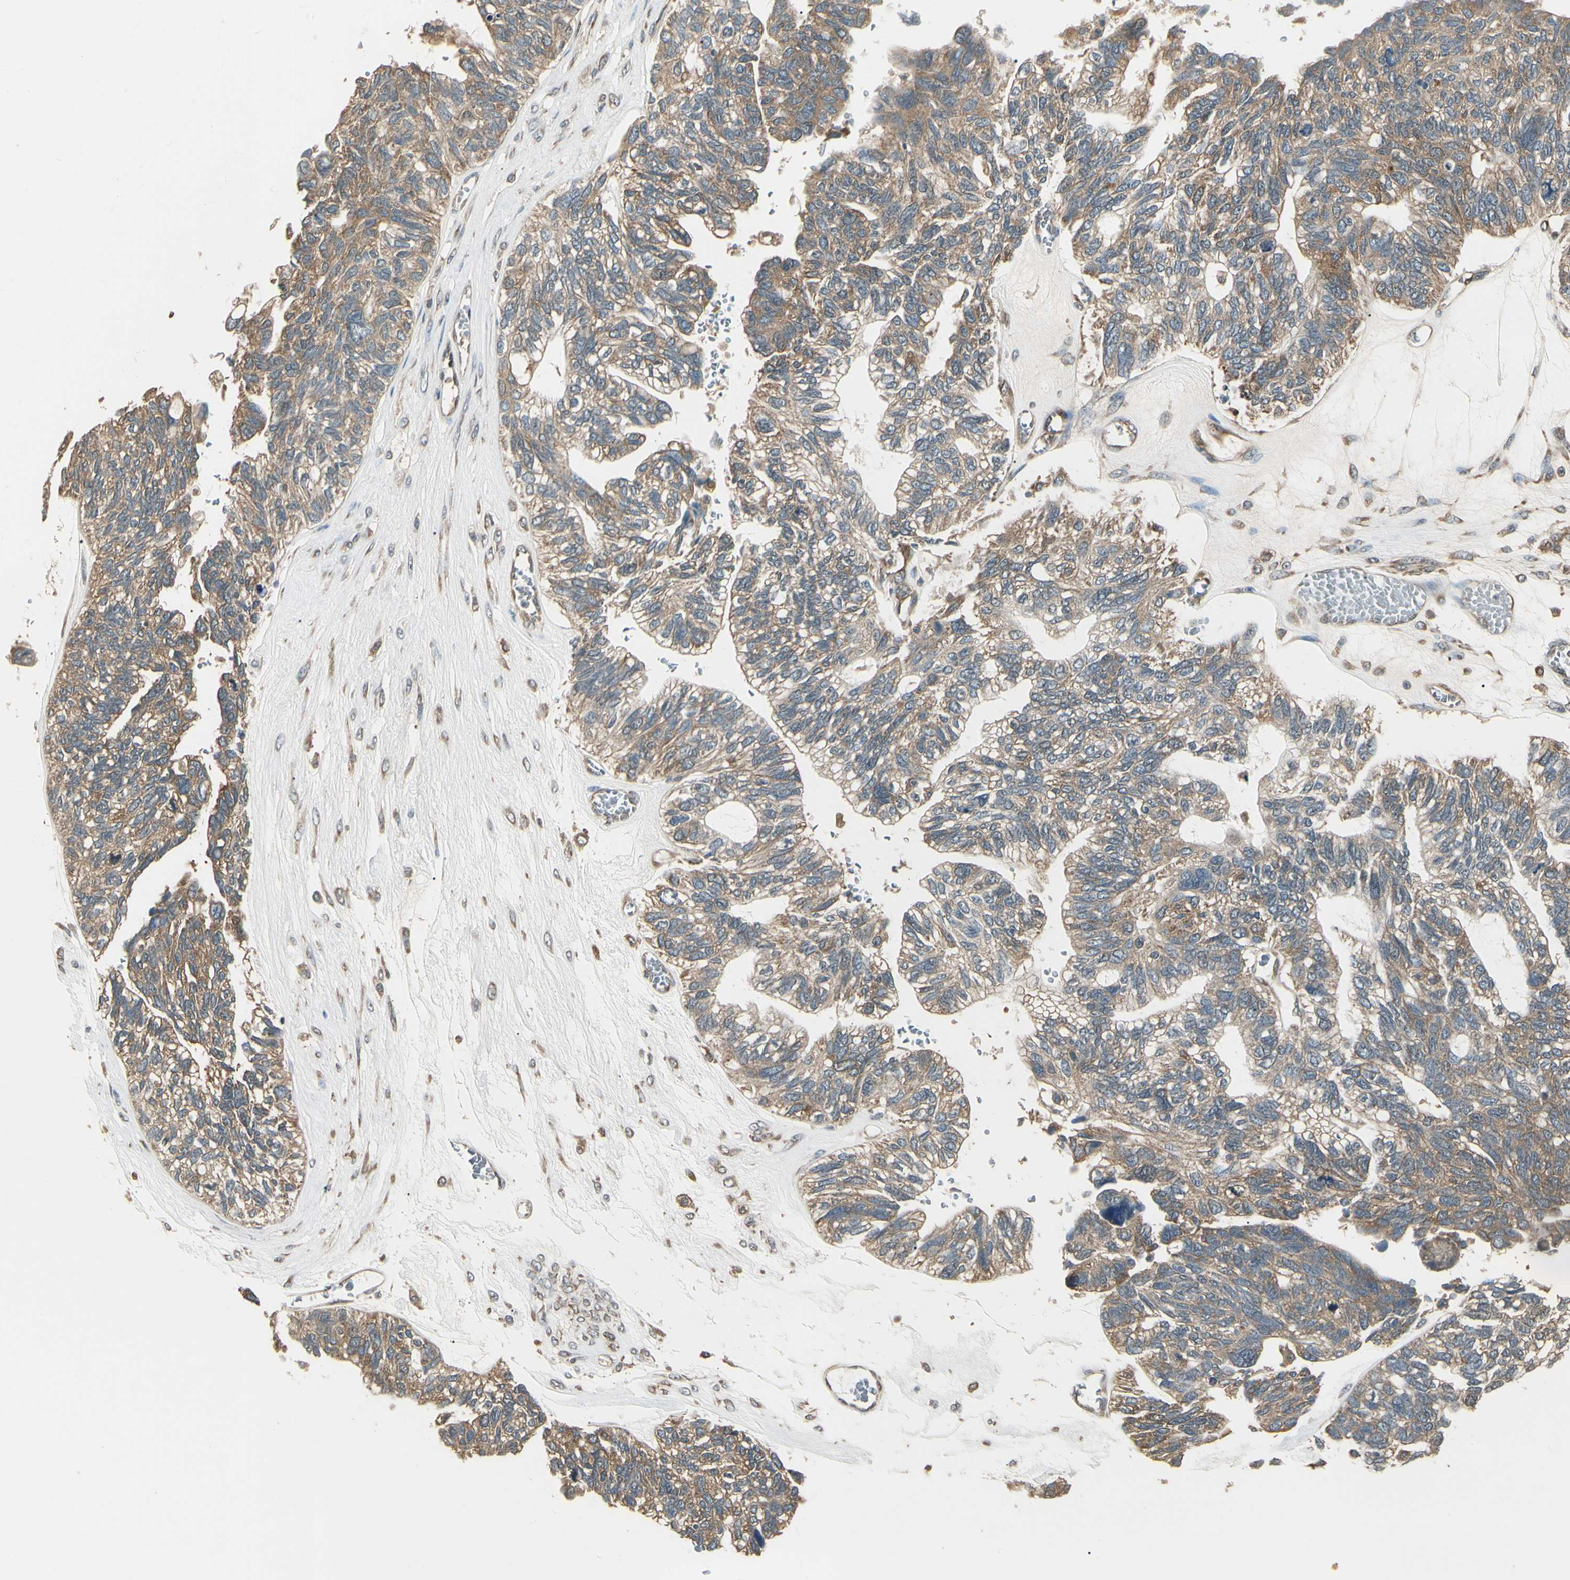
{"staining": {"intensity": "moderate", "quantity": ">75%", "location": "cytoplasmic/membranous"}, "tissue": "ovarian cancer", "cell_type": "Tumor cells", "image_type": "cancer", "snomed": [{"axis": "morphology", "description": "Cystadenocarcinoma, serous, NOS"}, {"axis": "topography", "description": "Ovary"}], "caption": "Ovarian cancer stained with a protein marker demonstrates moderate staining in tumor cells.", "gene": "CCT7", "patient": {"sex": "female", "age": 79}}